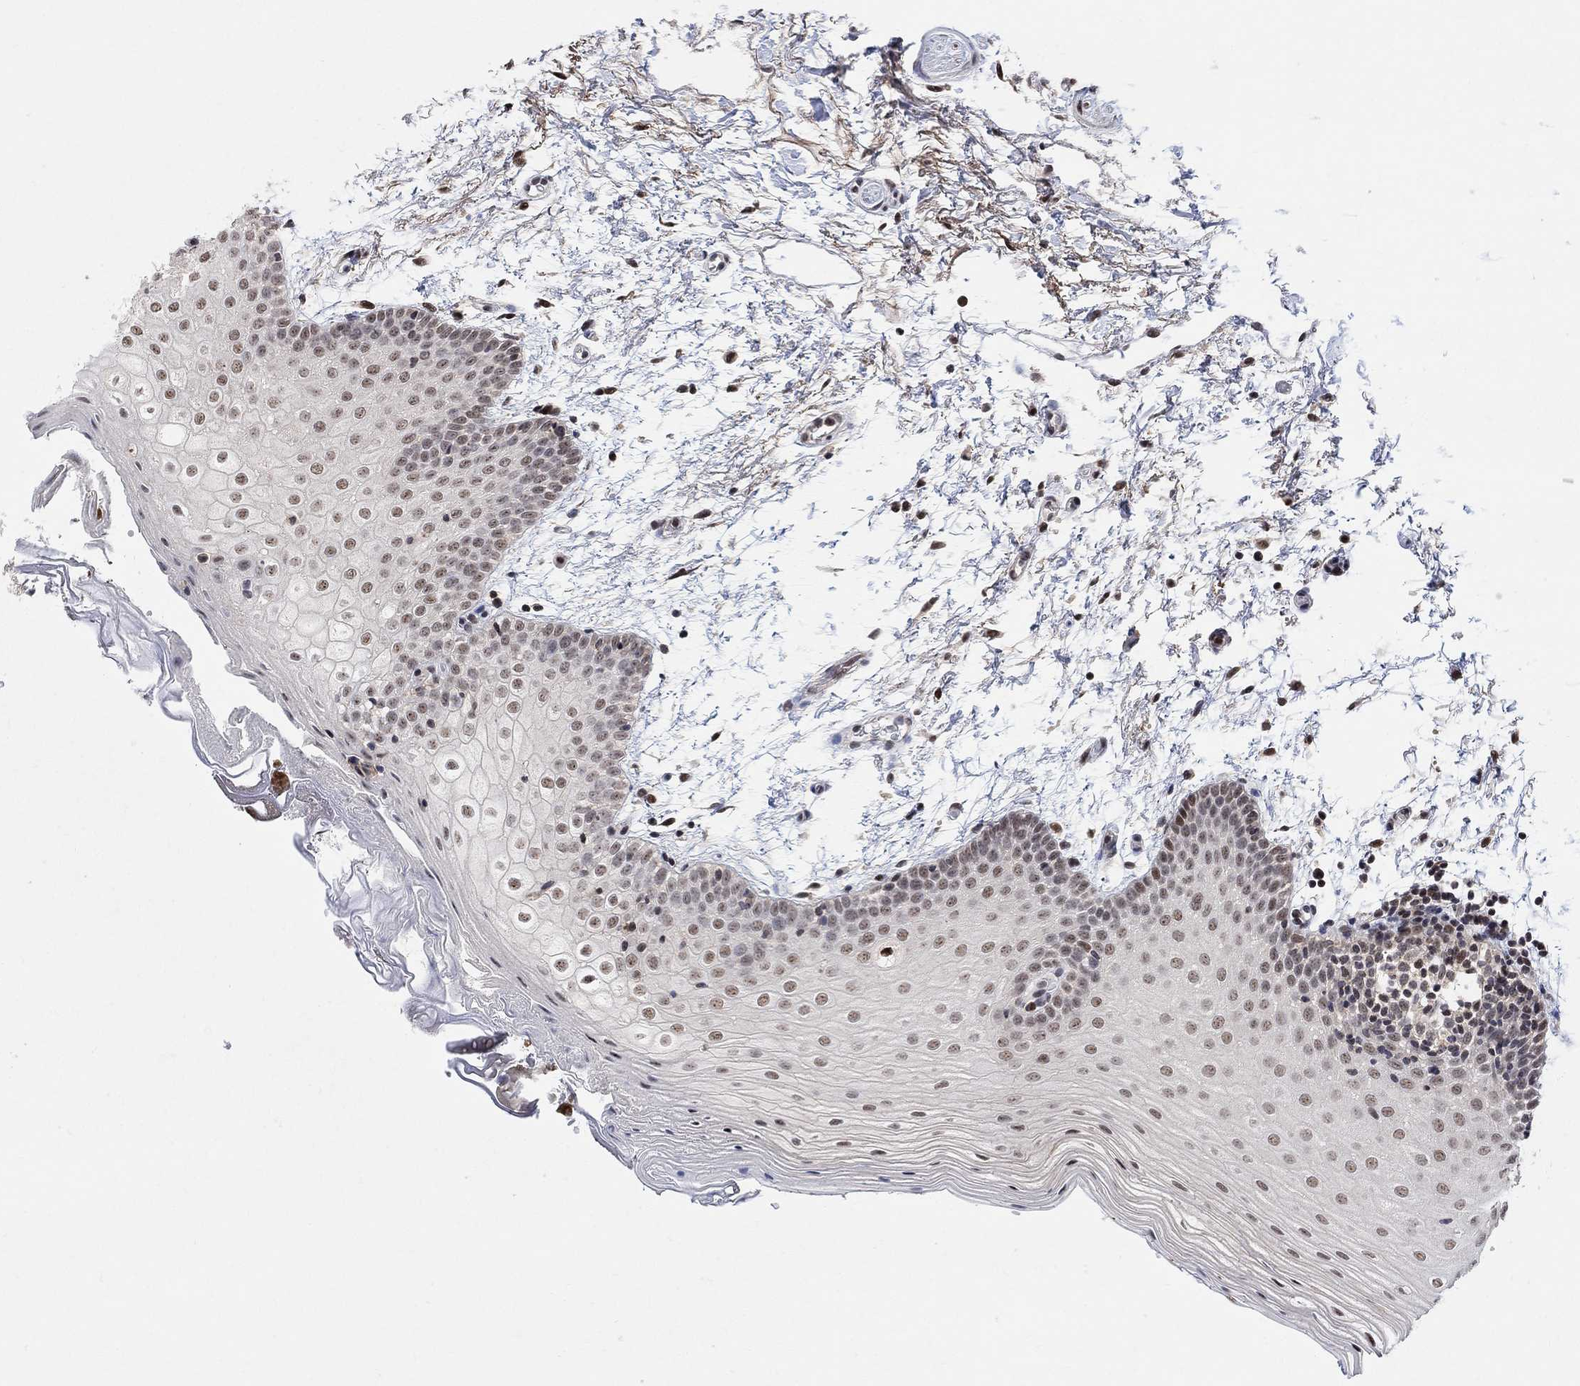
{"staining": {"intensity": "moderate", "quantity": "<25%", "location": "nuclear"}, "tissue": "oral mucosa", "cell_type": "Squamous epithelial cells", "image_type": "normal", "snomed": [{"axis": "morphology", "description": "Normal tissue, NOS"}, {"axis": "topography", "description": "Oral tissue"}, {"axis": "topography", "description": "Tounge, NOS"}], "caption": "Brown immunohistochemical staining in benign human oral mucosa displays moderate nuclear staining in about <25% of squamous epithelial cells. (DAB (3,3'-diaminobenzidine) IHC with brightfield microscopy, high magnification).", "gene": "E4F1", "patient": {"sex": "female", "age": 86}}